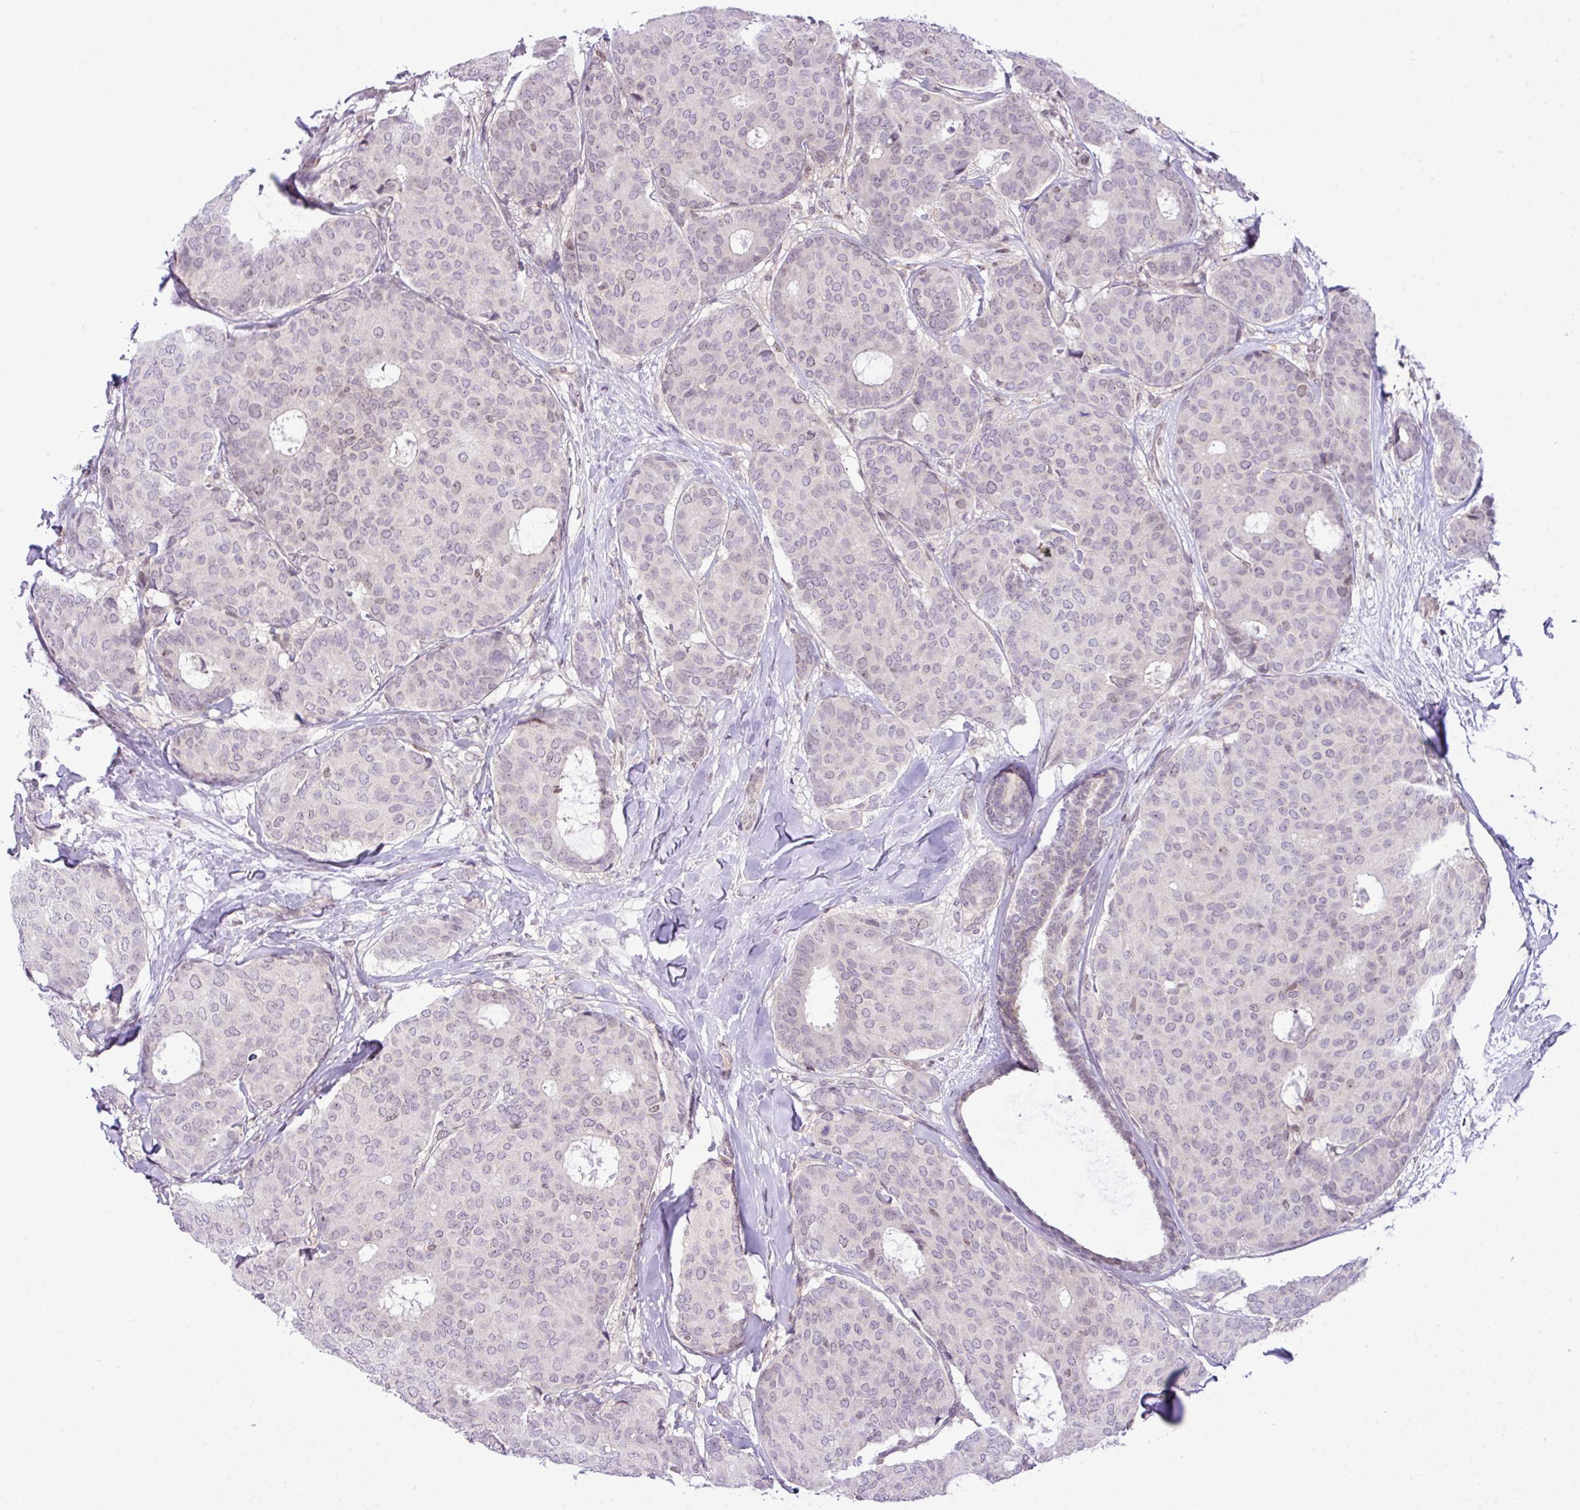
{"staining": {"intensity": "negative", "quantity": "none", "location": "none"}, "tissue": "breast cancer", "cell_type": "Tumor cells", "image_type": "cancer", "snomed": [{"axis": "morphology", "description": "Duct carcinoma"}, {"axis": "topography", "description": "Breast"}], "caption": "Micrograph shows no protein positivity in tumor cells of invasive ductal carcinoma (breast) tissue.", "gene": "CCDC137", "patient": {"sex": "female", "age": 75}}